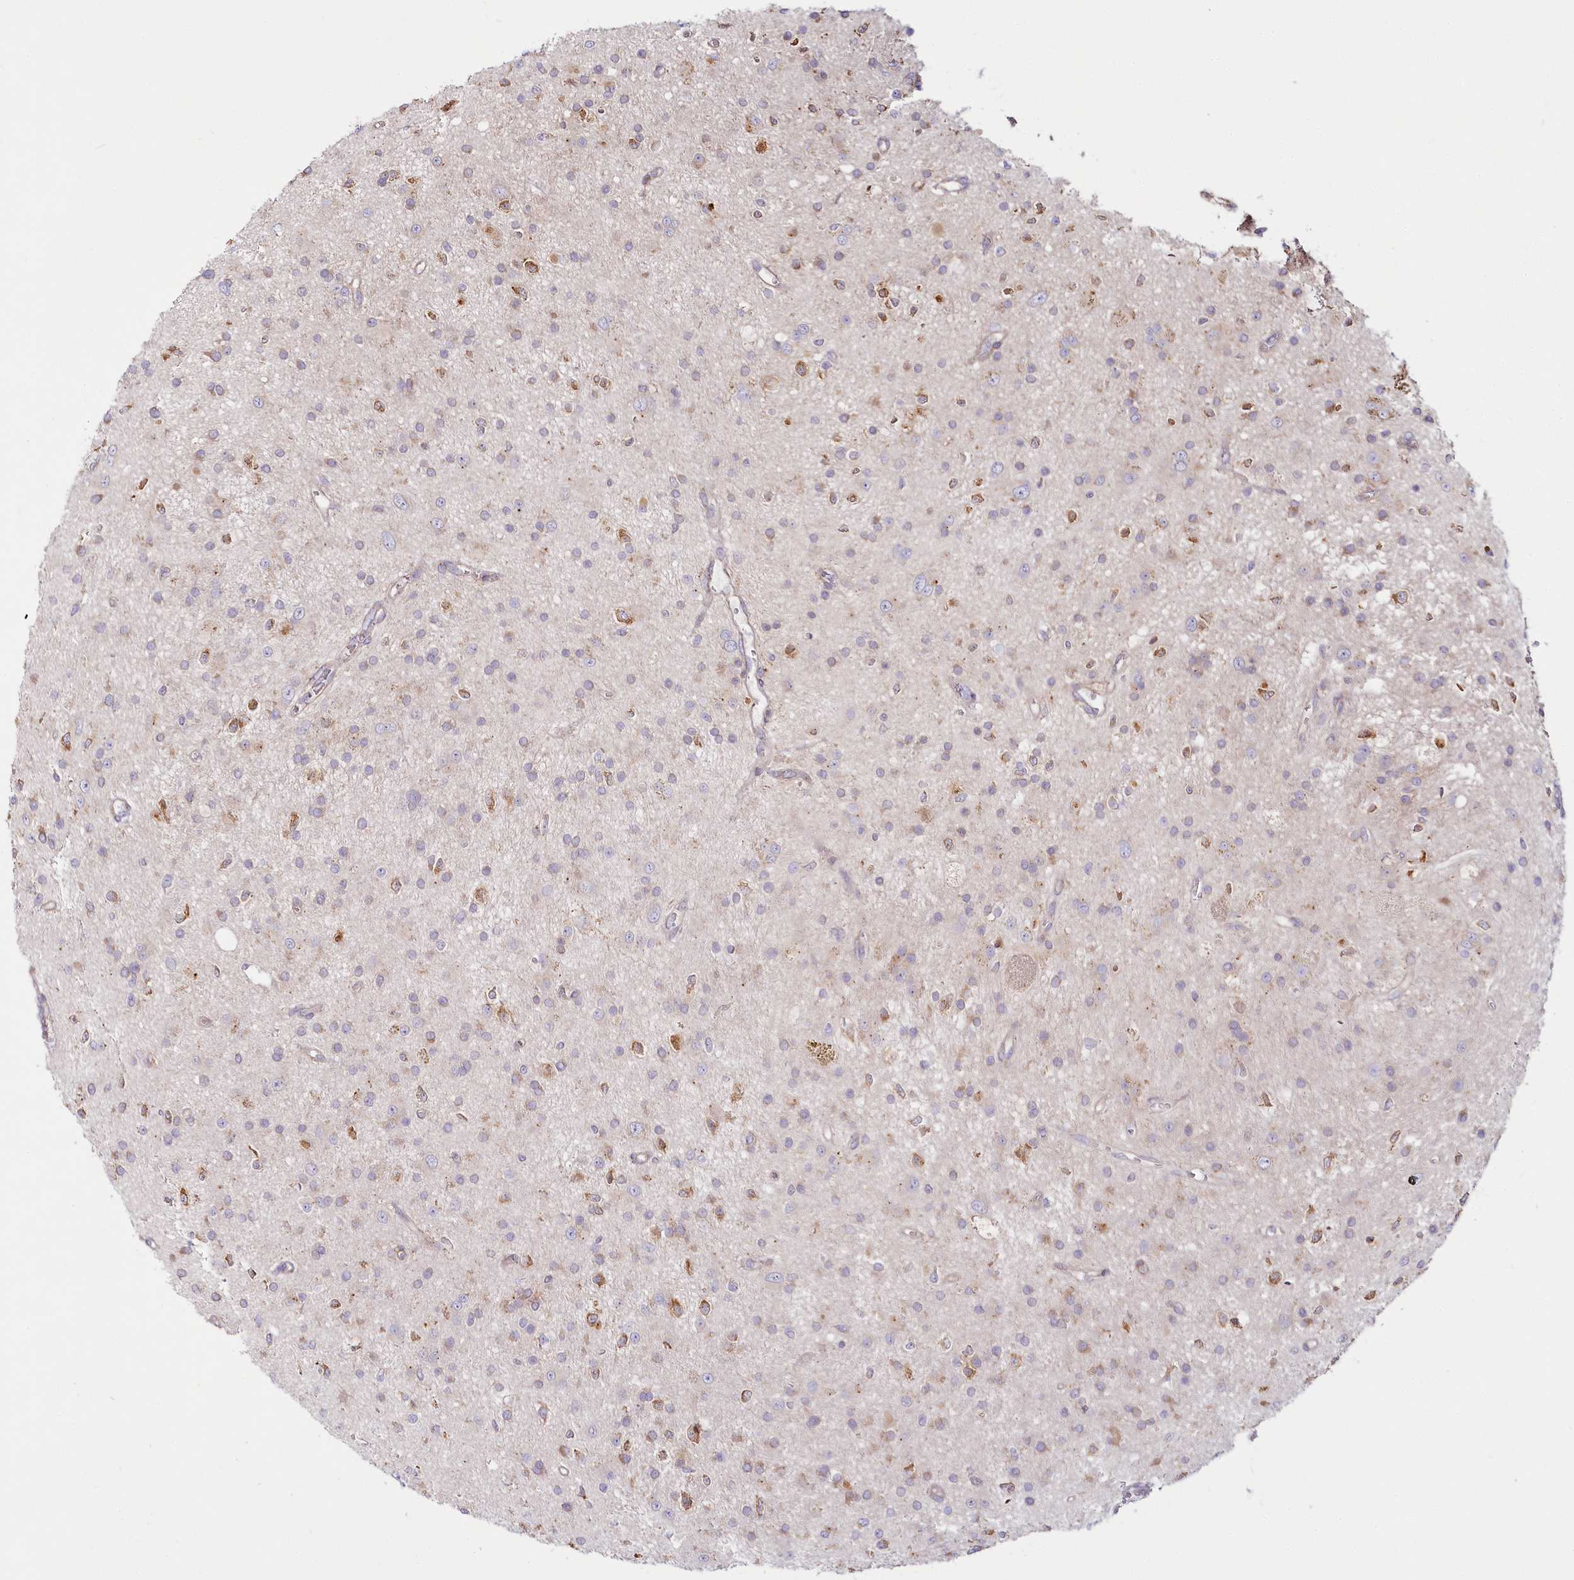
{"staining": {"intensity": "moderate", "quantity": "<25%", "location": "cytoplasmic/membranous"}, "tissue": "glioma", "cell_type": "Tumor cells", "image_type": "cancer", "snomed": [{"axis": "morphology", "description": "Glioma, malignant, High grade"}, {"axis": "topography", "description": "Brain"}], "caption": "Brown immunohistochemical staining in glioma displays moderate cytoplasmic/membranous staining in about <25% of tumor cells.", "gene": "POGLUT1", "patient": {"sex": "male", "age": 34}}